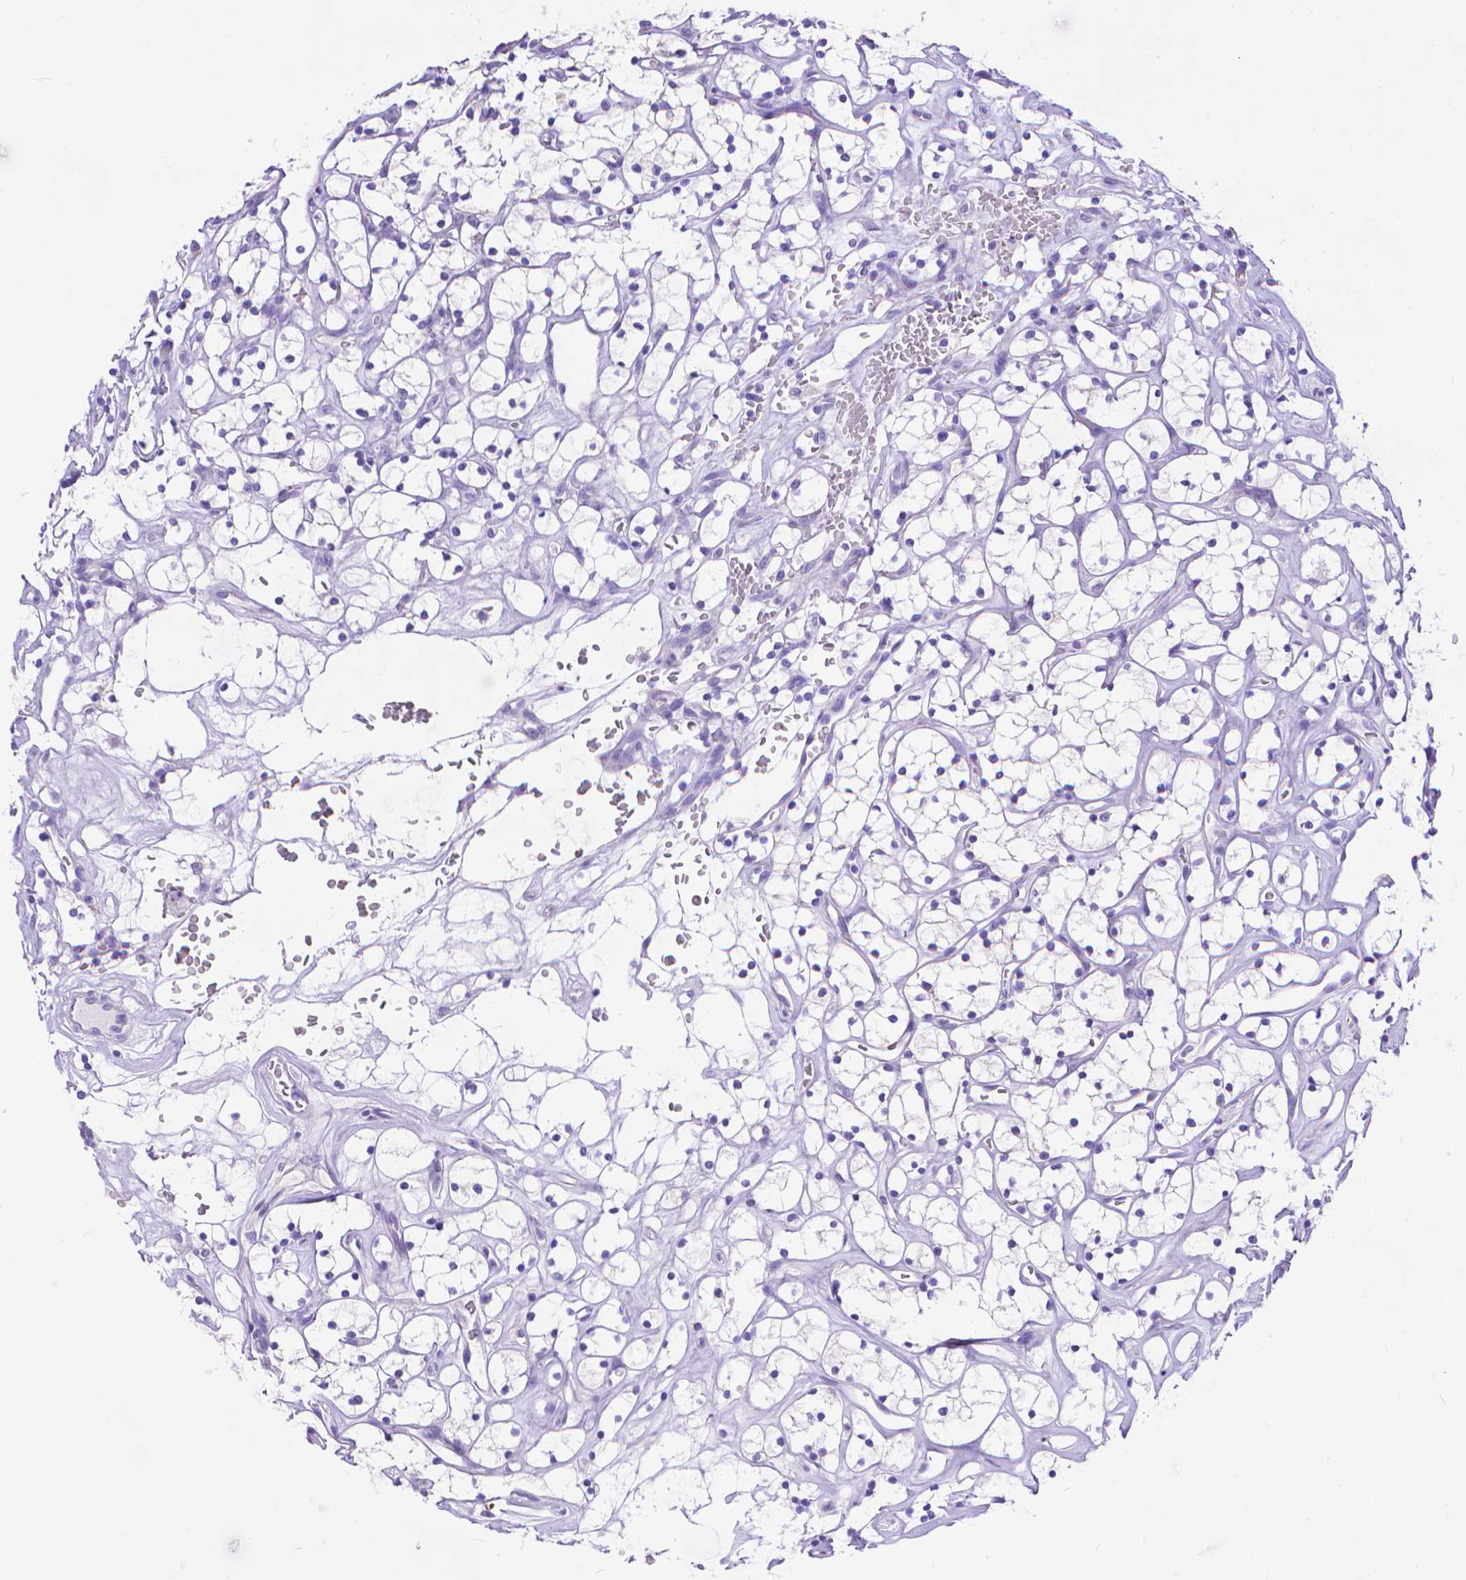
{"staining": {"intensity": "negative", "quantity": "none", "location": "none"}, "tissue": "renal cancer", "cell_type": "Tumor cells", "image_type": "cancer", "snomed": [{"axis": "morphology", "description": "Adenocarcinoma, NOS"}, {"axis": "topography", "description": "Kidney"}], "caption": "Micrograph shows no significant protein expression in tumor cells of adenocarcinoma (renal).", "gene": "DHRS2", "patient": {"sex": "female", "age": 64}}